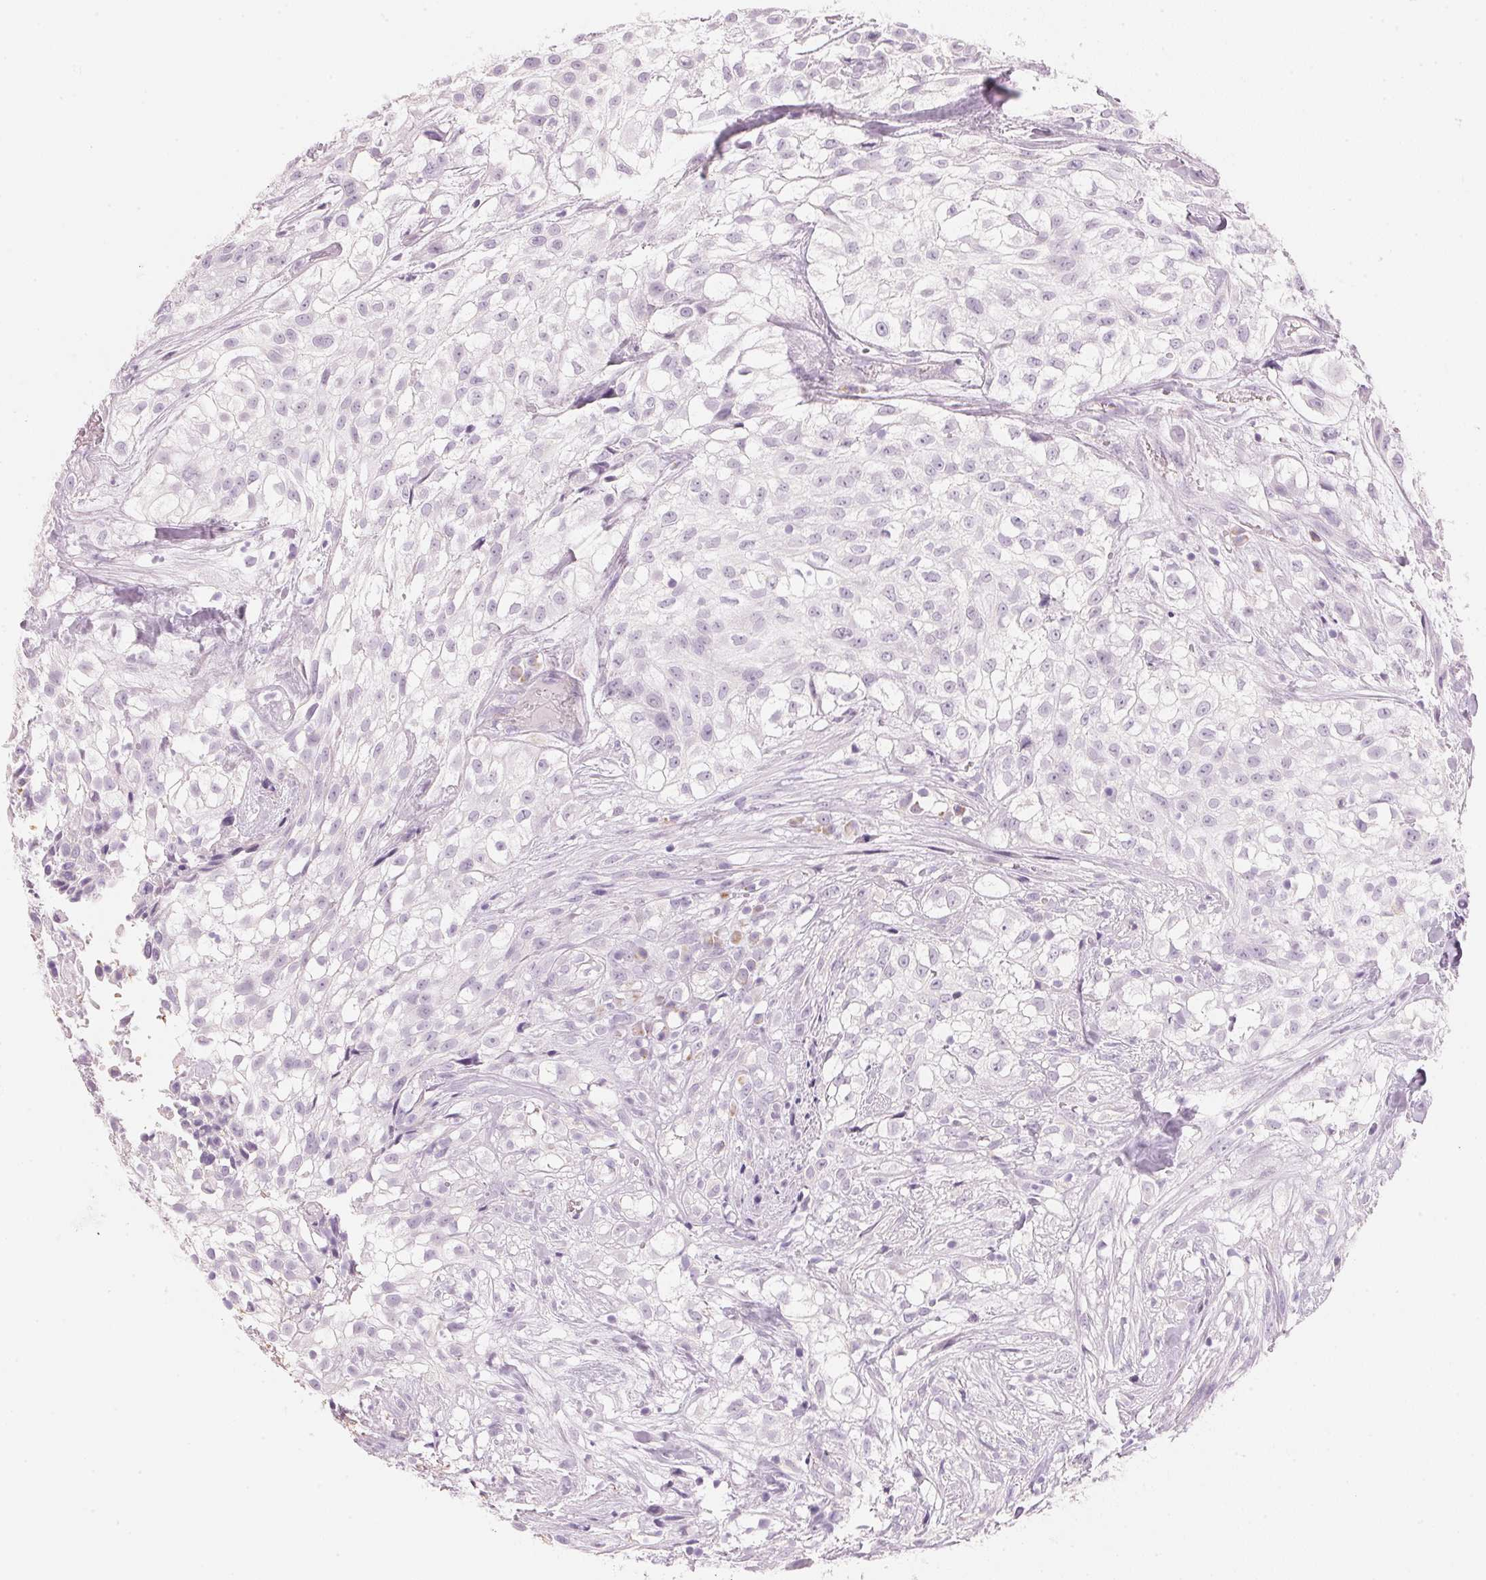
{"staining": {"intensity": "negative", "quantity": "none", "location": "none"}, "tissue": "urothelial cancer", "cell_type": "Tumor cells", "image_type": "cancer", "snomed": [{"axis": "morphology", "description": "Urothelial carcinoma, High grade"}, {"axis": "topography", "description": "Urinary bladder"}], "caption": "This image is of urothelial carcinoma (high-grade) stained with immunohistochemistry (IHC) to label a protein in brown with the nuclei are counter-stained blue. There is no positivity in tumor cells.", "gene": "HOXB13", "patient": {"sex": "male", "age": 56}}